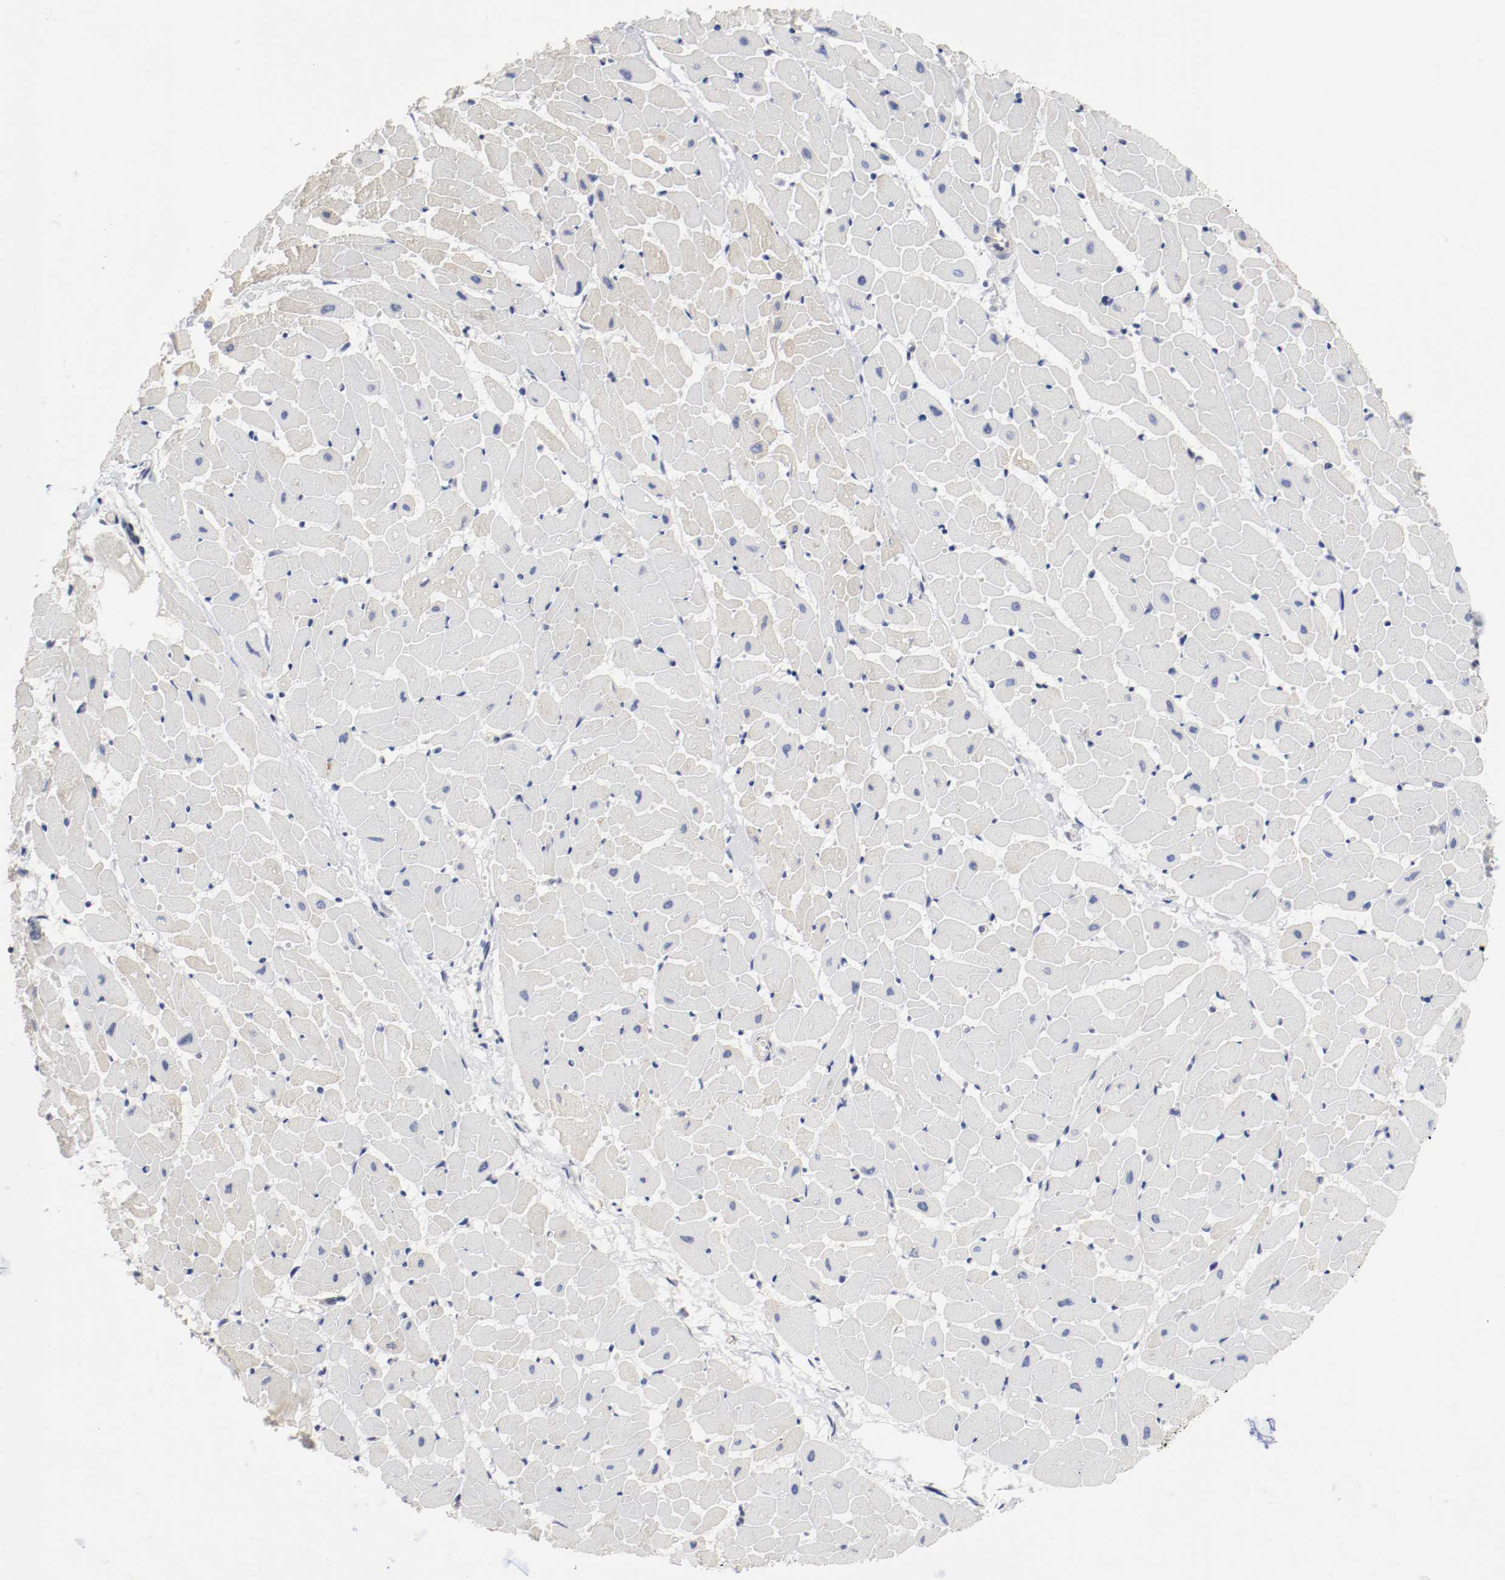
{"staining": {"intensity": "moderate", "quantity": "<25%", "location": "cytoplasmic/membranous"}, "tissue": "heart muscle", "cell_type": "Cardiomyocytes", "image_type": "normal", "snomed": [{"axis": "morphology", "description": "Normal tissue, NOS"}, {"axis": "topography", "description": "Heart"}], "caption": "This micrograph demonstrates IHC staining of unremarkable heart muscle, with low moderate cytoplasmic/membranous staining in about <25% of cardiomyocytes.", "gene": "FOSL2", "patient": {"sex": "female", "age": 19}}